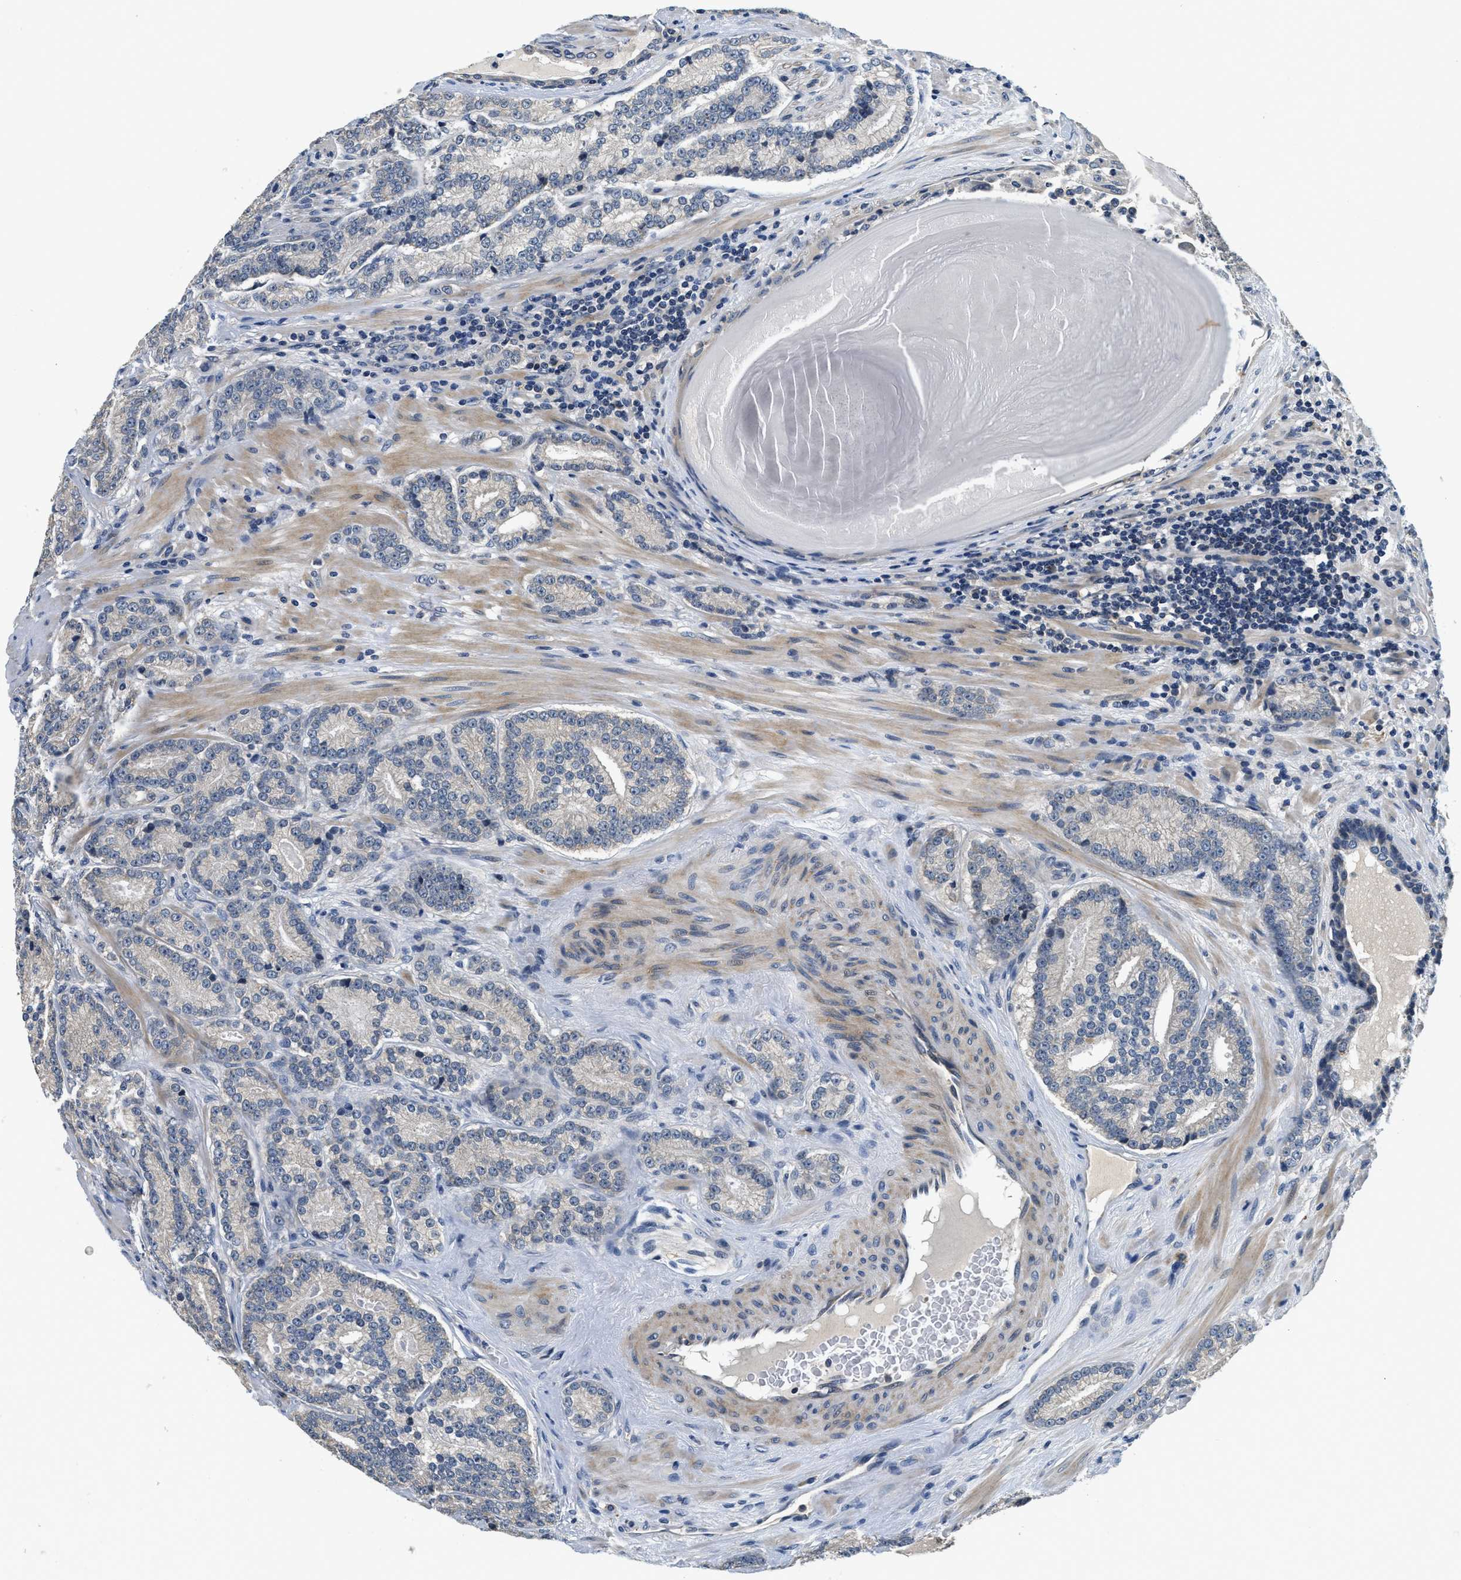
{"staining": {"intensity": "negative", "quantity": "none", "location": "none"}, "tissue": "prostate cancer", "cell_type": "Tumor cells", "image_type": "cancer", "snomed": [{"axis": "morphology", "description": "Adenocarcinoma, High grade"}, {"axis": "topography", "description": "Prostate"}], "caption": "Immunohistochemistry of prostate adenocarcinoma (high-grade) demonstrates no positivity in tumor cells. (DAB IHC with hematoxylin counter stain).", "gene": "ALDH3A2", "patient": {"sex": "male", "age": 61}}